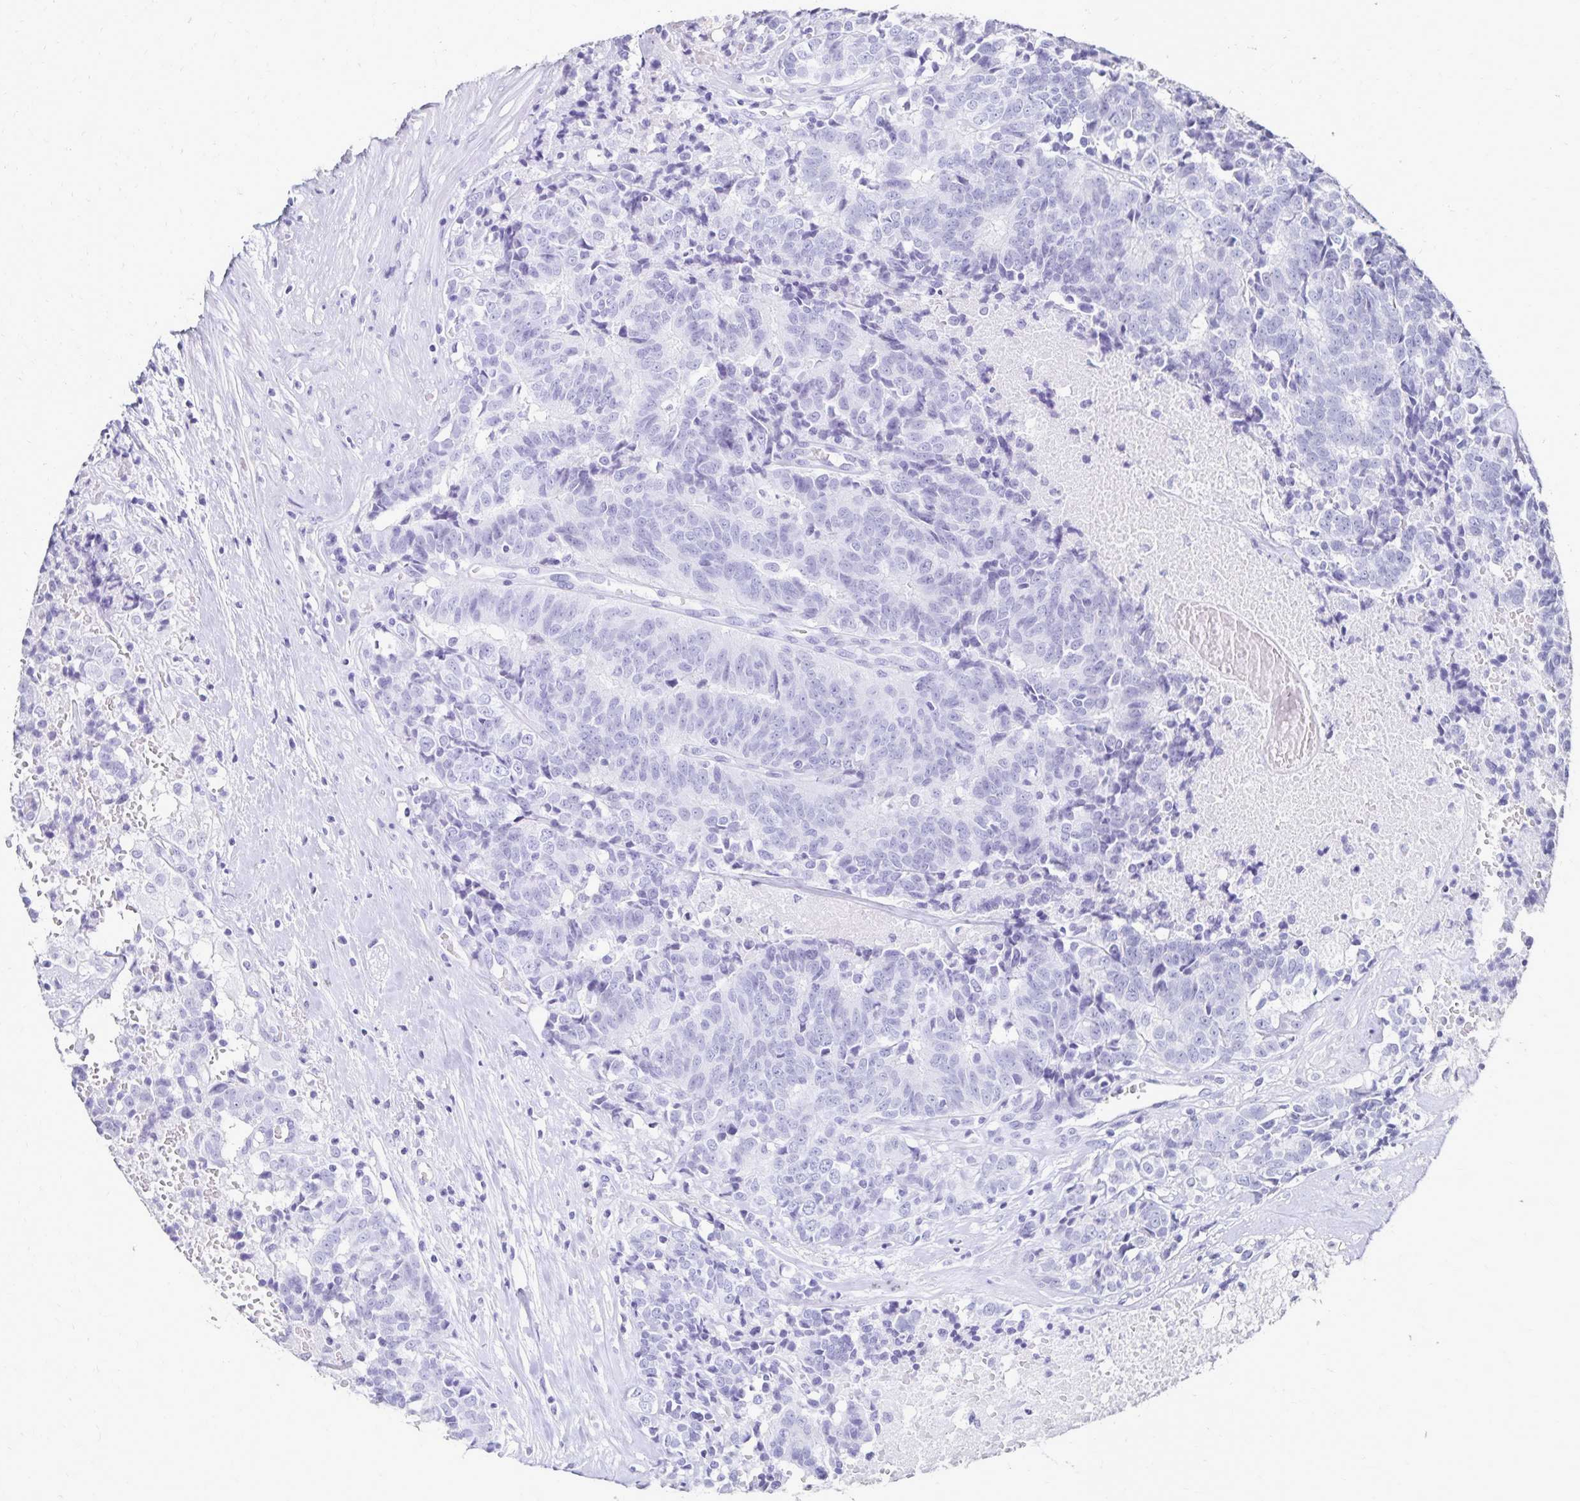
{"staining": {"intensity": "negative", "quantity": "none", "location": "none"}, "tissue": "prostate cancer", "cell_type": "Tumor cells", "image_type": "cancer", "snomed": [{"axis": "morphology", "description": "Adenocarcinoma, High grade"}, {"axis": "topography", "description": "Prostate and seminal vesicle, NOS"}], "caption": "The image reveals no staining of tumor cells in high-grade adenocarcinoma (prostate). (DAB (3,3'-diaminobenzidine) immunohistochemistry visualized using brightfield microscopy, high magnification).", "gene": "GIP", "patient": {"sex": "male", "age": 60}}